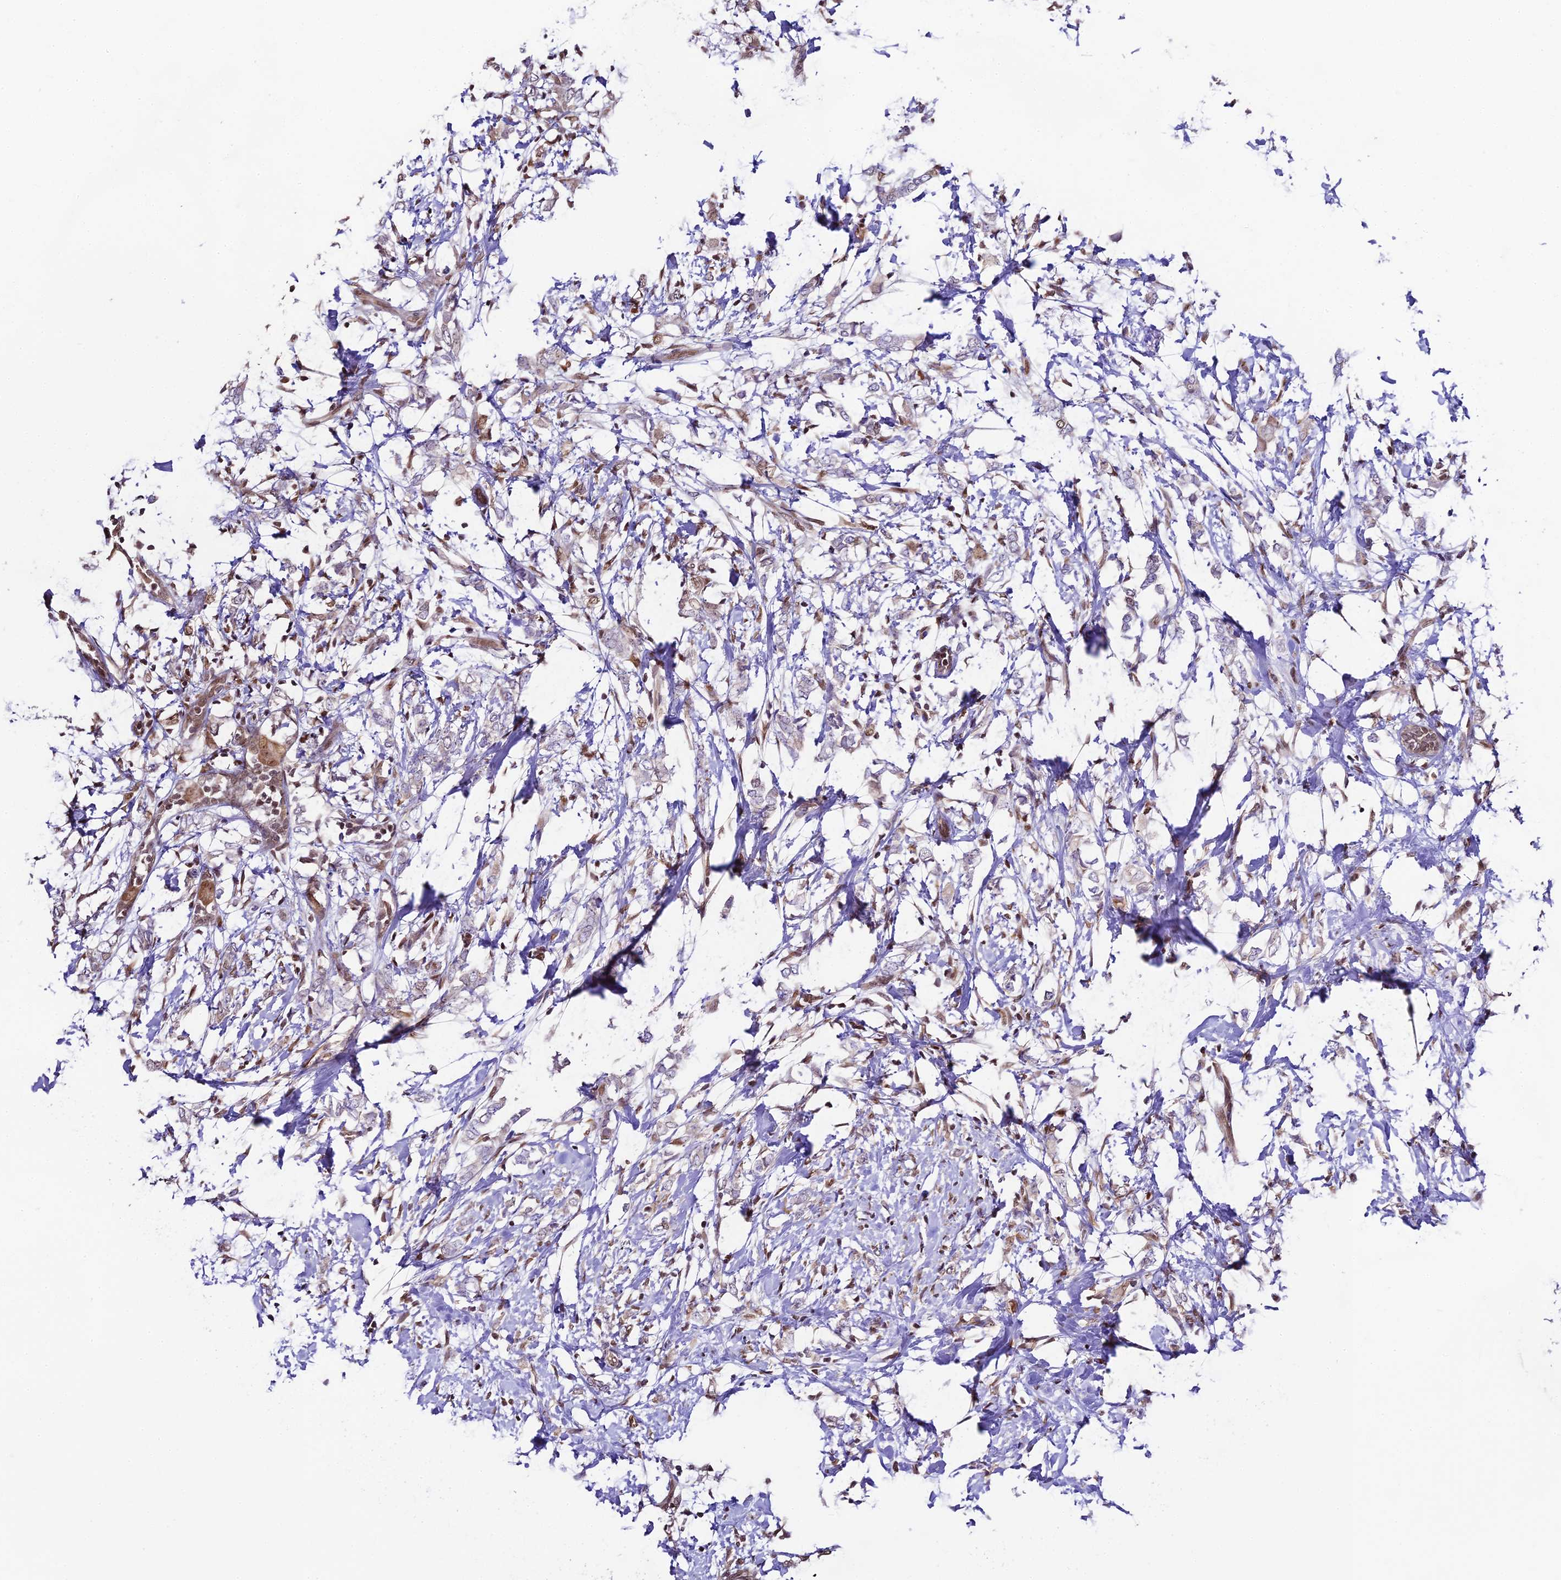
{"staining": {"intensity": "moderate", "quantity": "<25%", "location": "cytoplasmic/membranous"}, "tissue": "breast cancer", "cell_type": "Tumor cells", "image_type": "cancer", "snomed": [{"axis": "morphology", "description": "Normal tissue, NOS"}, {"axis": "morphology", "description": "Lobular carcinoma"}, {"axis": "topography", "description": "Breast"}], "caption": "Breast cancer (lobular carcinoma) stained for a protein (brown) displays moderate cytoplasmic/membranous positive positivity in approximately <25% of tumor cells.", "gene": "TRIM22", "patient": {"sex": "female", "age": 47}}